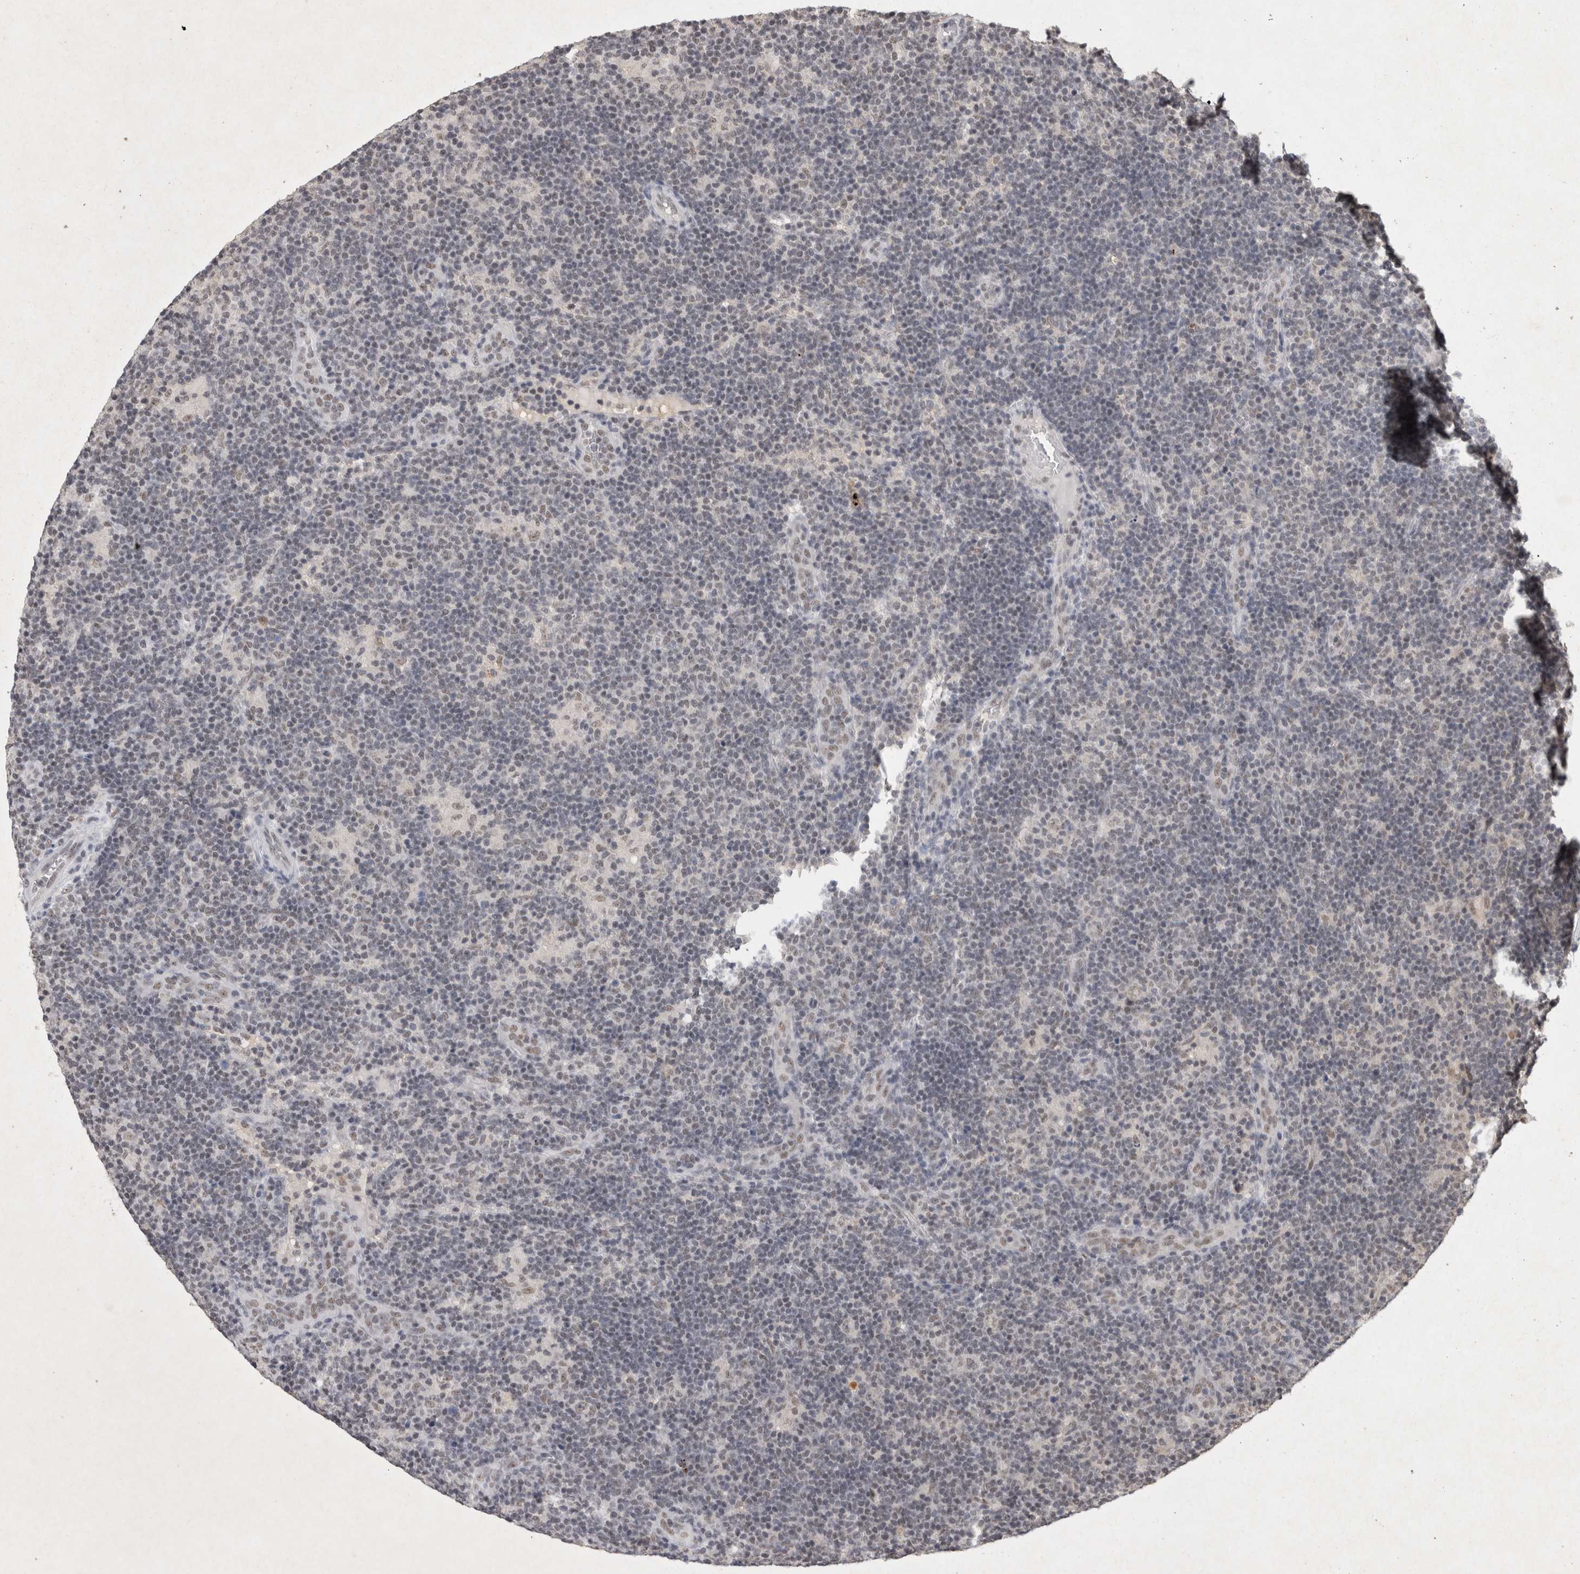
{"staining": {"intensity": "weak", "quantity": "<25%", "location": "nuclear"}, "tissue": "lymphoma", "cell_type": "Tumor cells", "image_type": "cancer", "snomed": [{"axis": "morphology", "description": "Hodgkin's disease, NOS"}, {"axis": "topography", "description": "Lymph node"}], "caption": "Tumor cells are negative for protein expression in human Hodgkin's disease. (DAB immunohistochemistry with hematoxylin counter stain).", "gene": "XRCC5", "patient": {"sex": "female", "age": 57}}